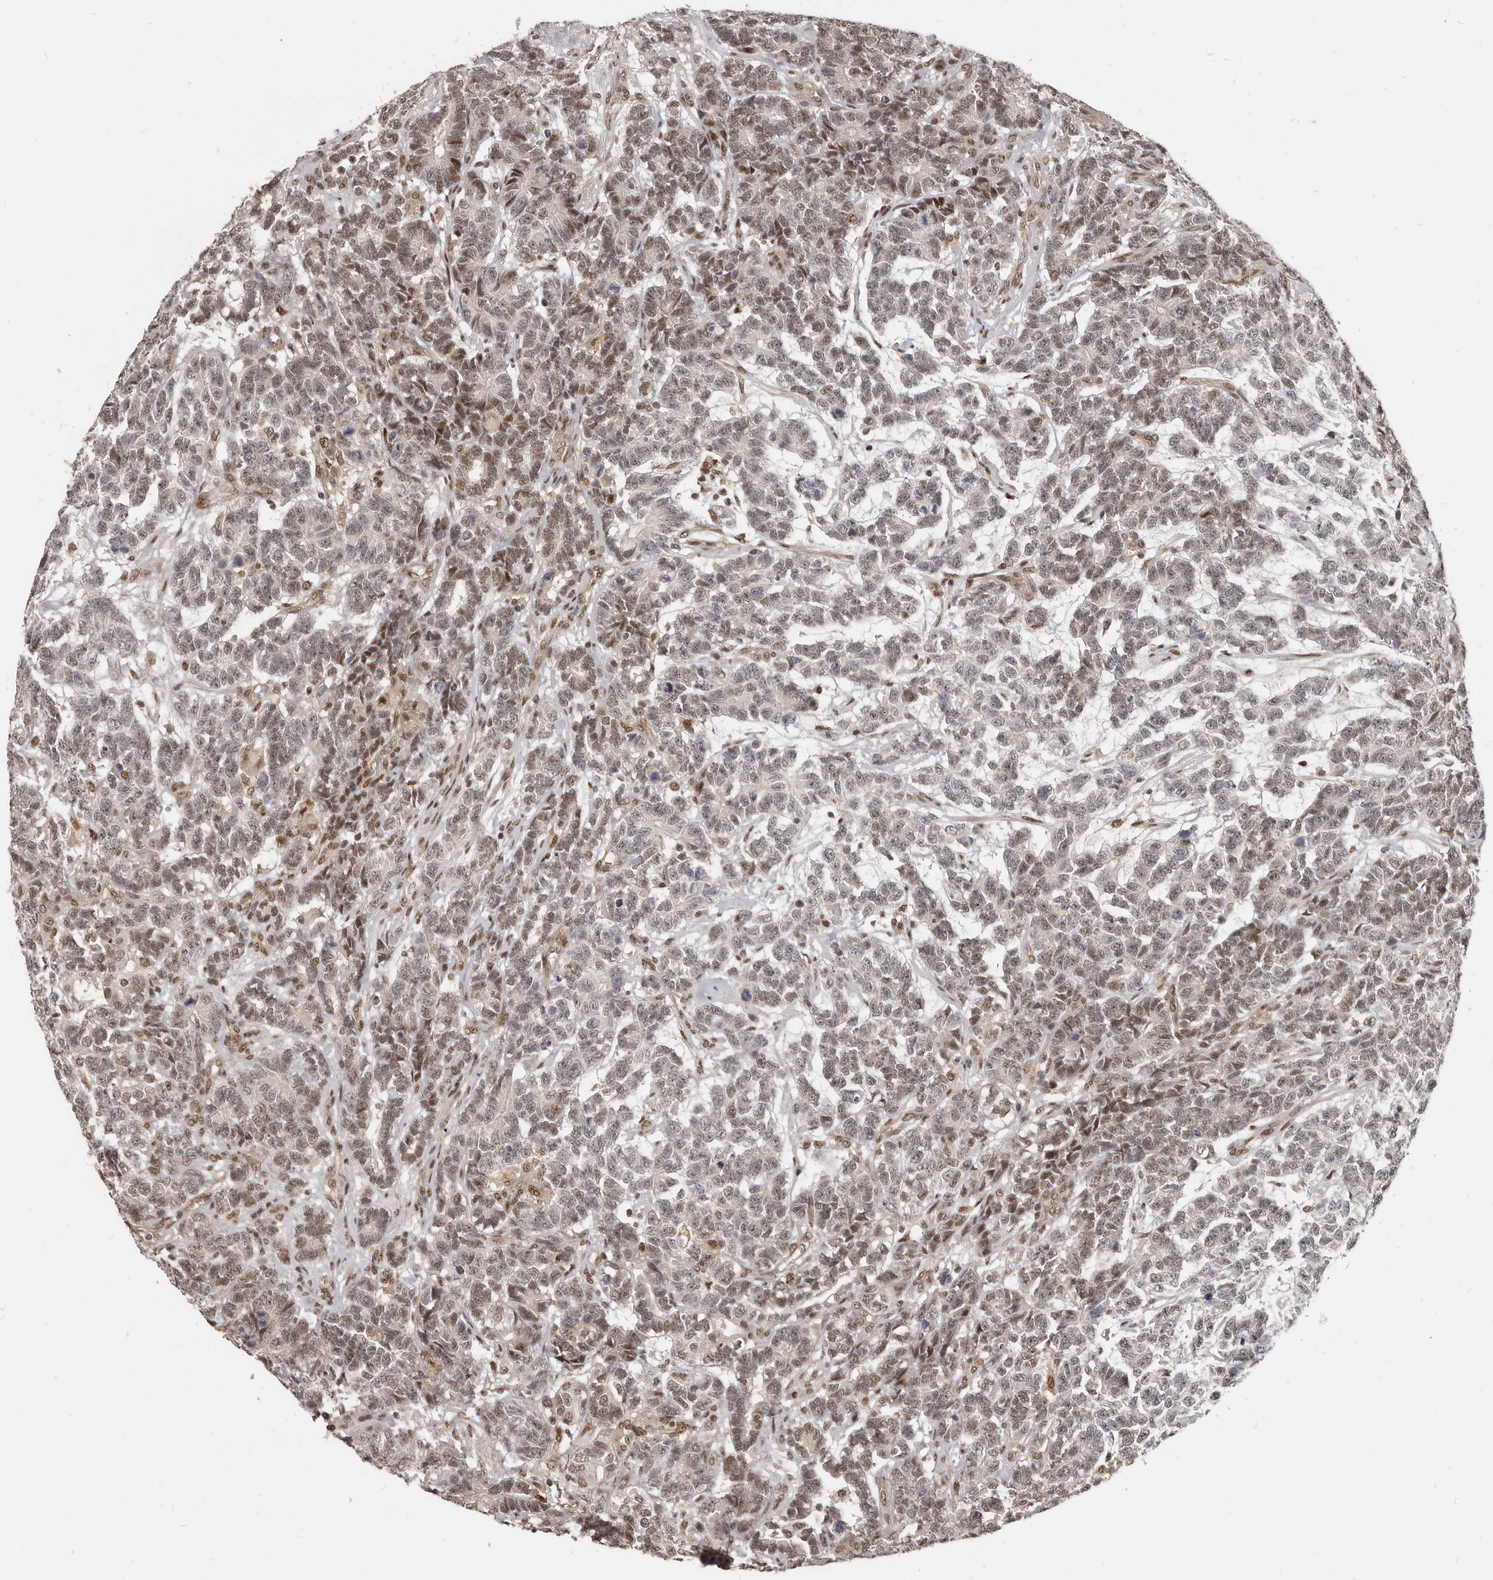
{"staining": {"intensity": "moderate", "quantity": "25%-75%", "location": "nuclear"}, "tissue": "testis cancer", "cell_type": "Tumor cells", "image_type": "cancer", "snomed": [{"axis": "morphology", "description": "Carcinoma, Embryonal, NOS"}, {"axis": "topography", "description": "Testis"}], "caption": "Protein expression analysis of human testis cancer reveals moderate nuclear positivity in approximately 25%-75% of tumor cells. (brown staining indicates protein expression, while blue staining denotes nuclei).", "gene": "ATF5", "patient": {"sex": "male", "age": 26}}